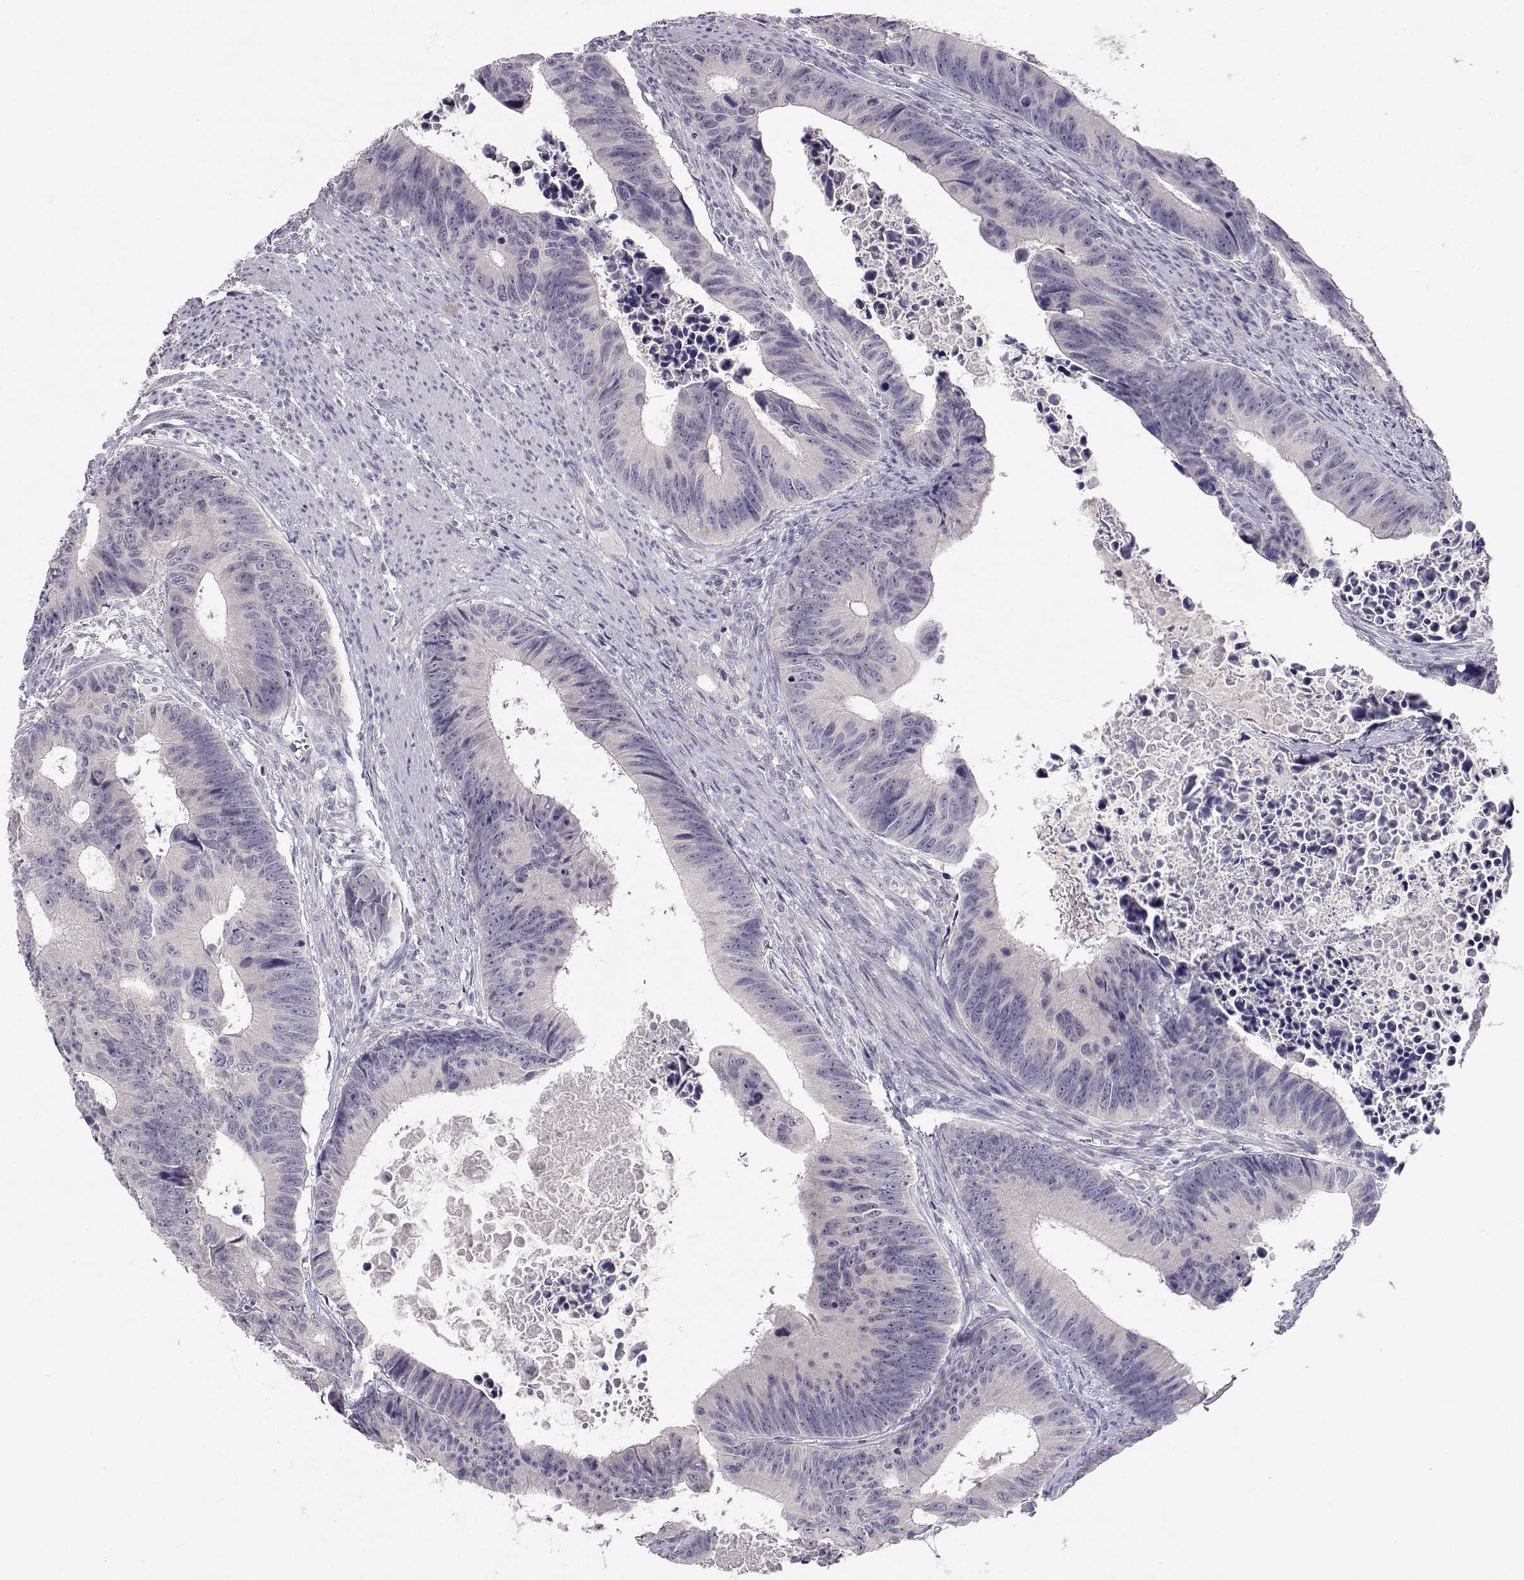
{"staining": {"intensity": "negative", "quantity": "none", "location": "none"}, "tissue": "colorectal cancer", "cell_type": "Tumor cells", "image_type": "cancer", "snomed": [{"axis": "morphology", "description": "Adenocarcinoma, NOS"}, {"axis": "topography", "description": "Colon"}], "caption": "A photomicrograph of adenocarcinoma (colorectal) stained for a protein reveals no brown staining in tumor cells.", "gene": "SLC6A3", "patient": {"sex": "female", "age": 87}}